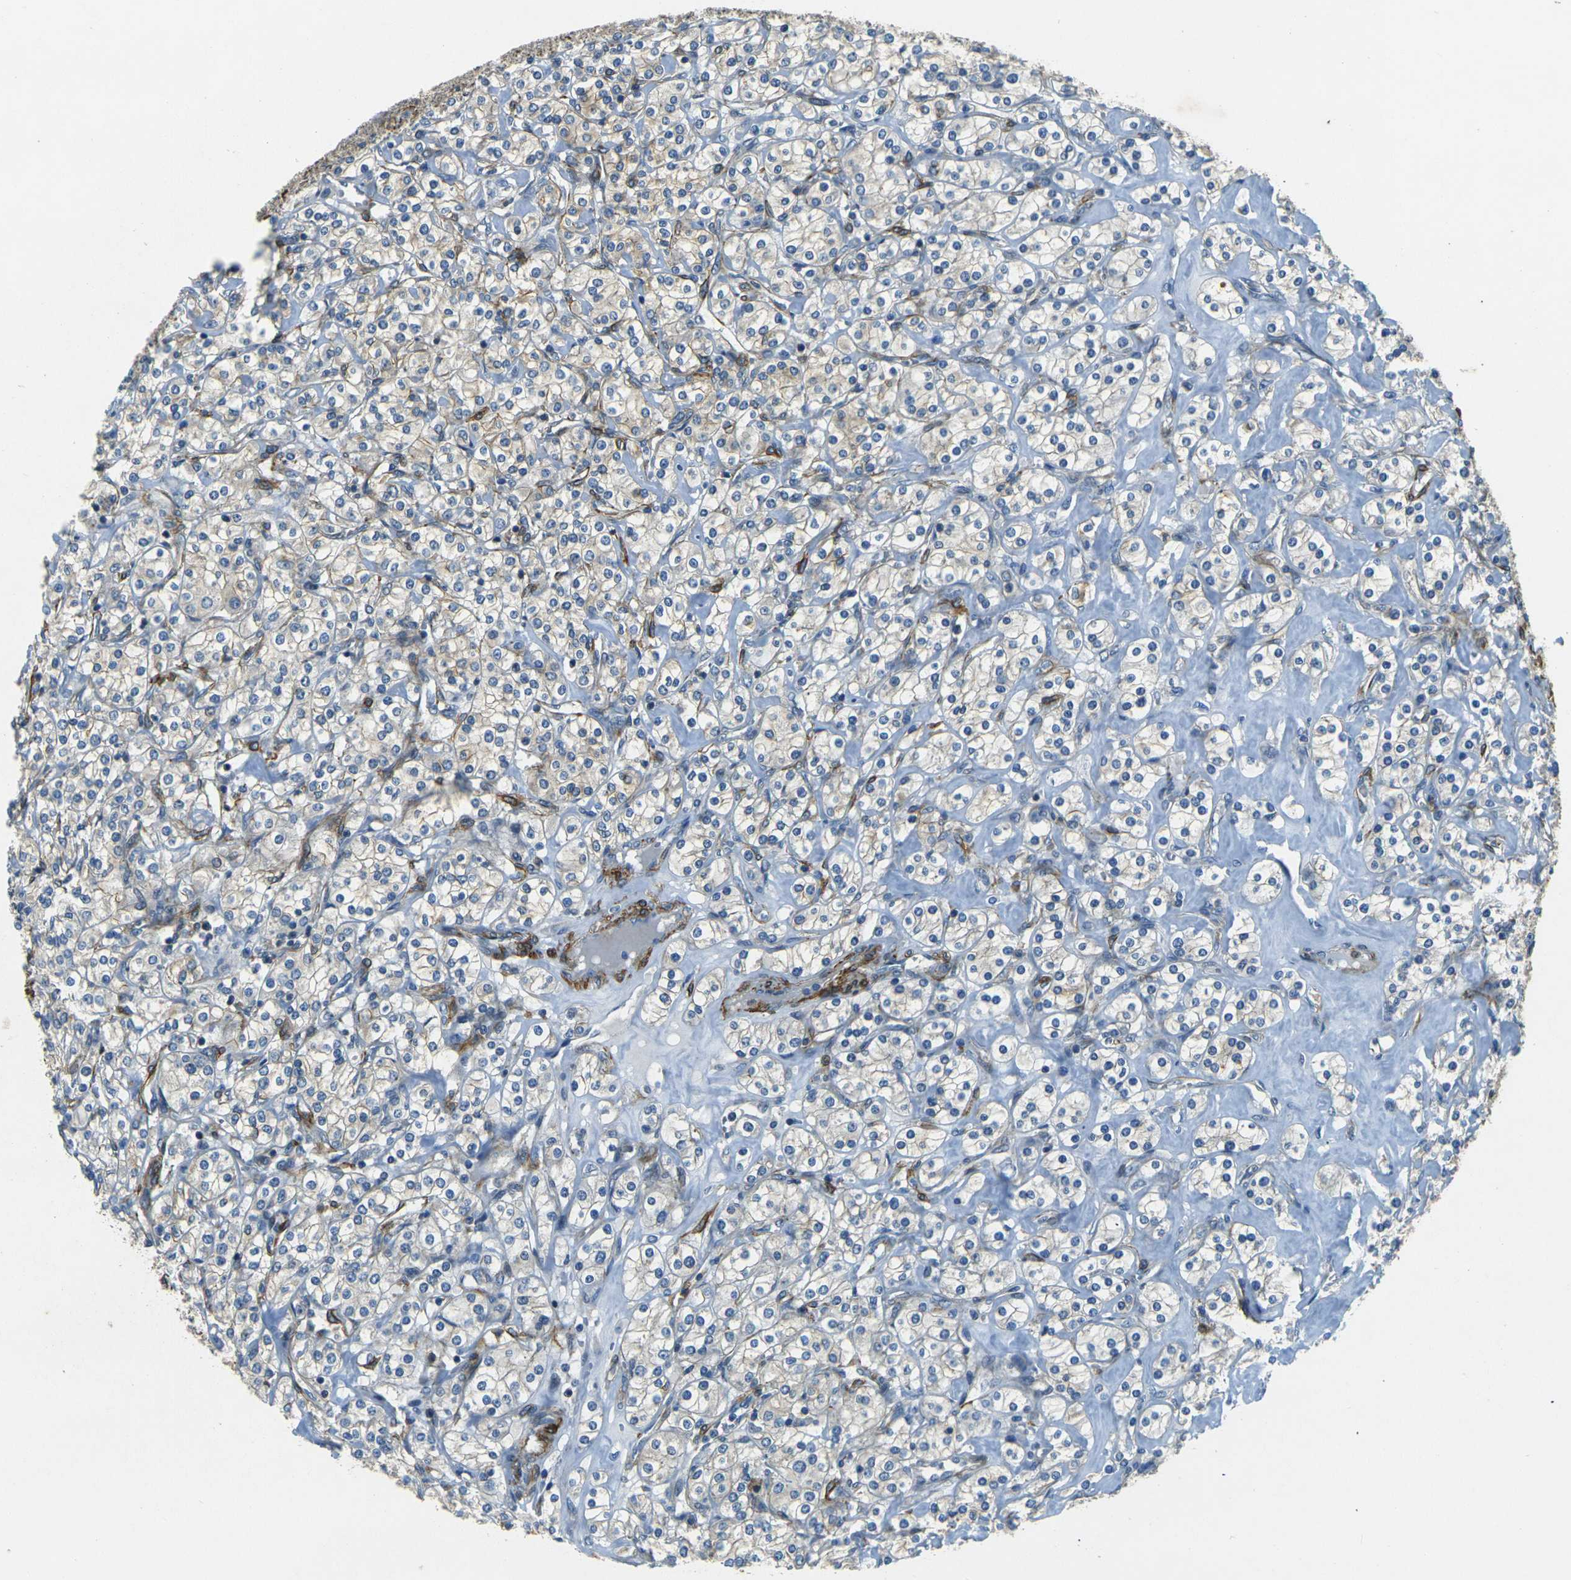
{"staining": {"intensity": "weak", "quantity": "<25%", "location": "cytoplasmic/membranous"}, "tissue": "renal cancer", "cell_type": "Tumor cells", "image_type": "cancer", "snomed": [{"axis": "morphology", "description": "Adenocarcinoma, NOS"}, {"axis": "topography", "description": "Kidney"}], "caption": "Human adenocarcinoma (renal) stained for a protein using immunohistochemistry reveals no staining in tumor cells.", "gene": "EPHA7", "patient": {"sex": "male", "age": 77}}